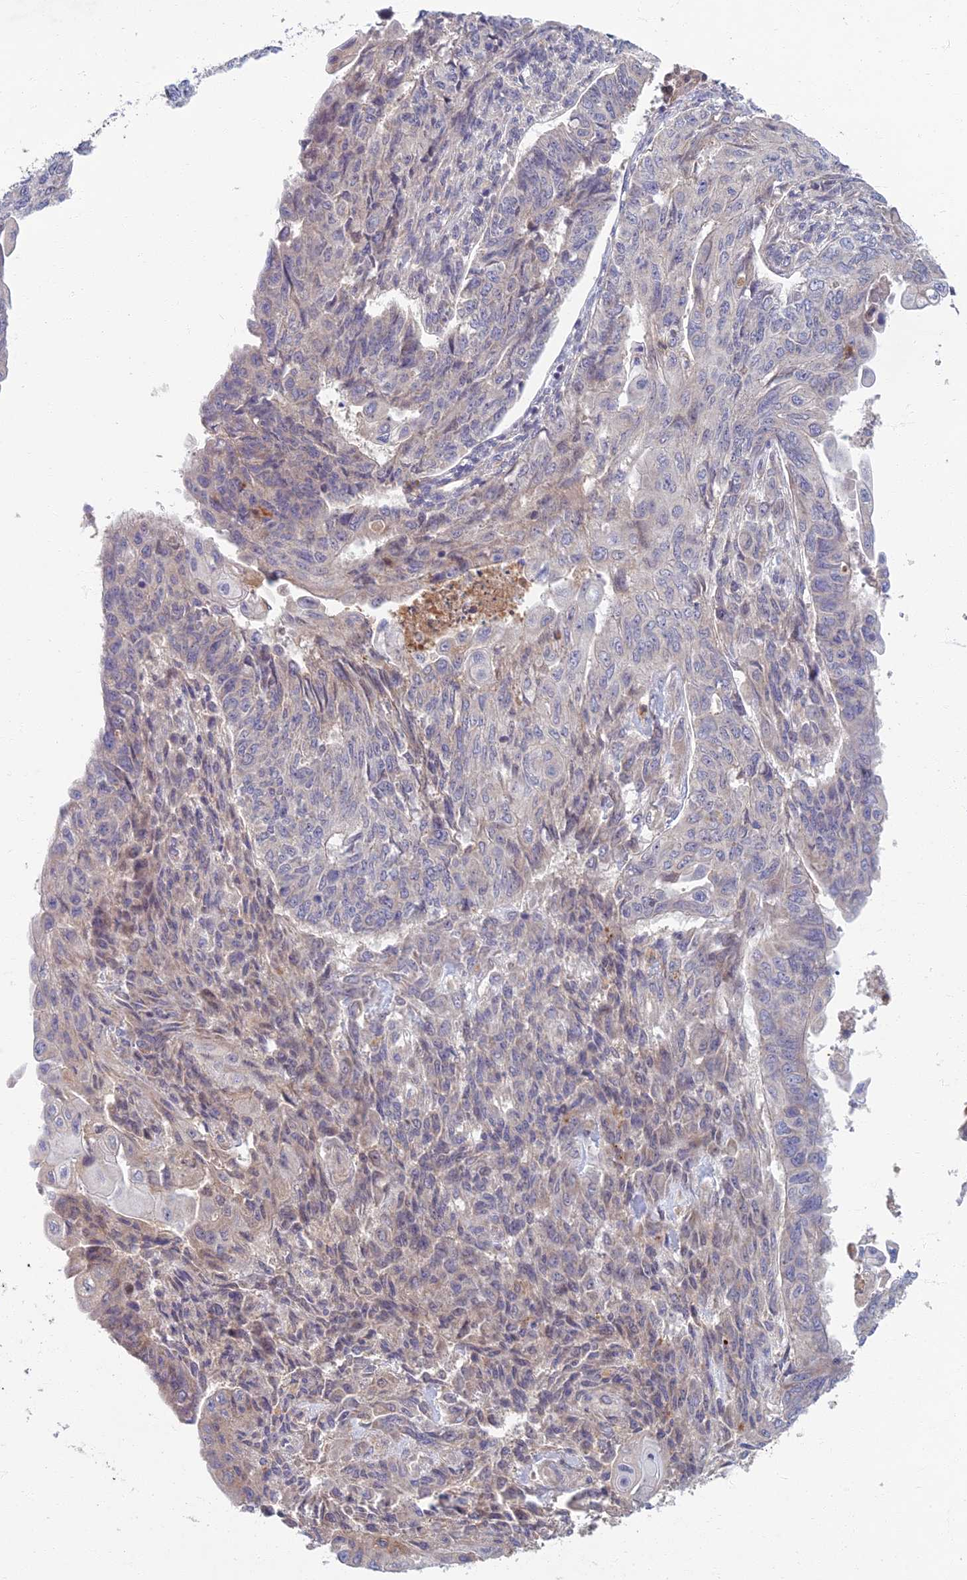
{"staining": {"intensity": "negative", "quantity": "none", "location": "none"}, "tissue": "endometrial cancer", "cell_type": "Tumor cells", "image_type": "cancer", "snomed": [{"axis": "morphology", "description": "Adenocarcinoma, NOS"}, {"axis": "topography", "description": "Endometrium"}], "caption": "Immunohistochemistry (IHC) micrograph of neoplastic tissue: human endometrial adenocarcinoma stained with DAB shows no significant protein expression in tumor cells. (Immunohistochemistry (IHC), brightfield microscopy, high magnification).", "gene": "SOGA1", "patient": {"sex": "female", "age": 32}}